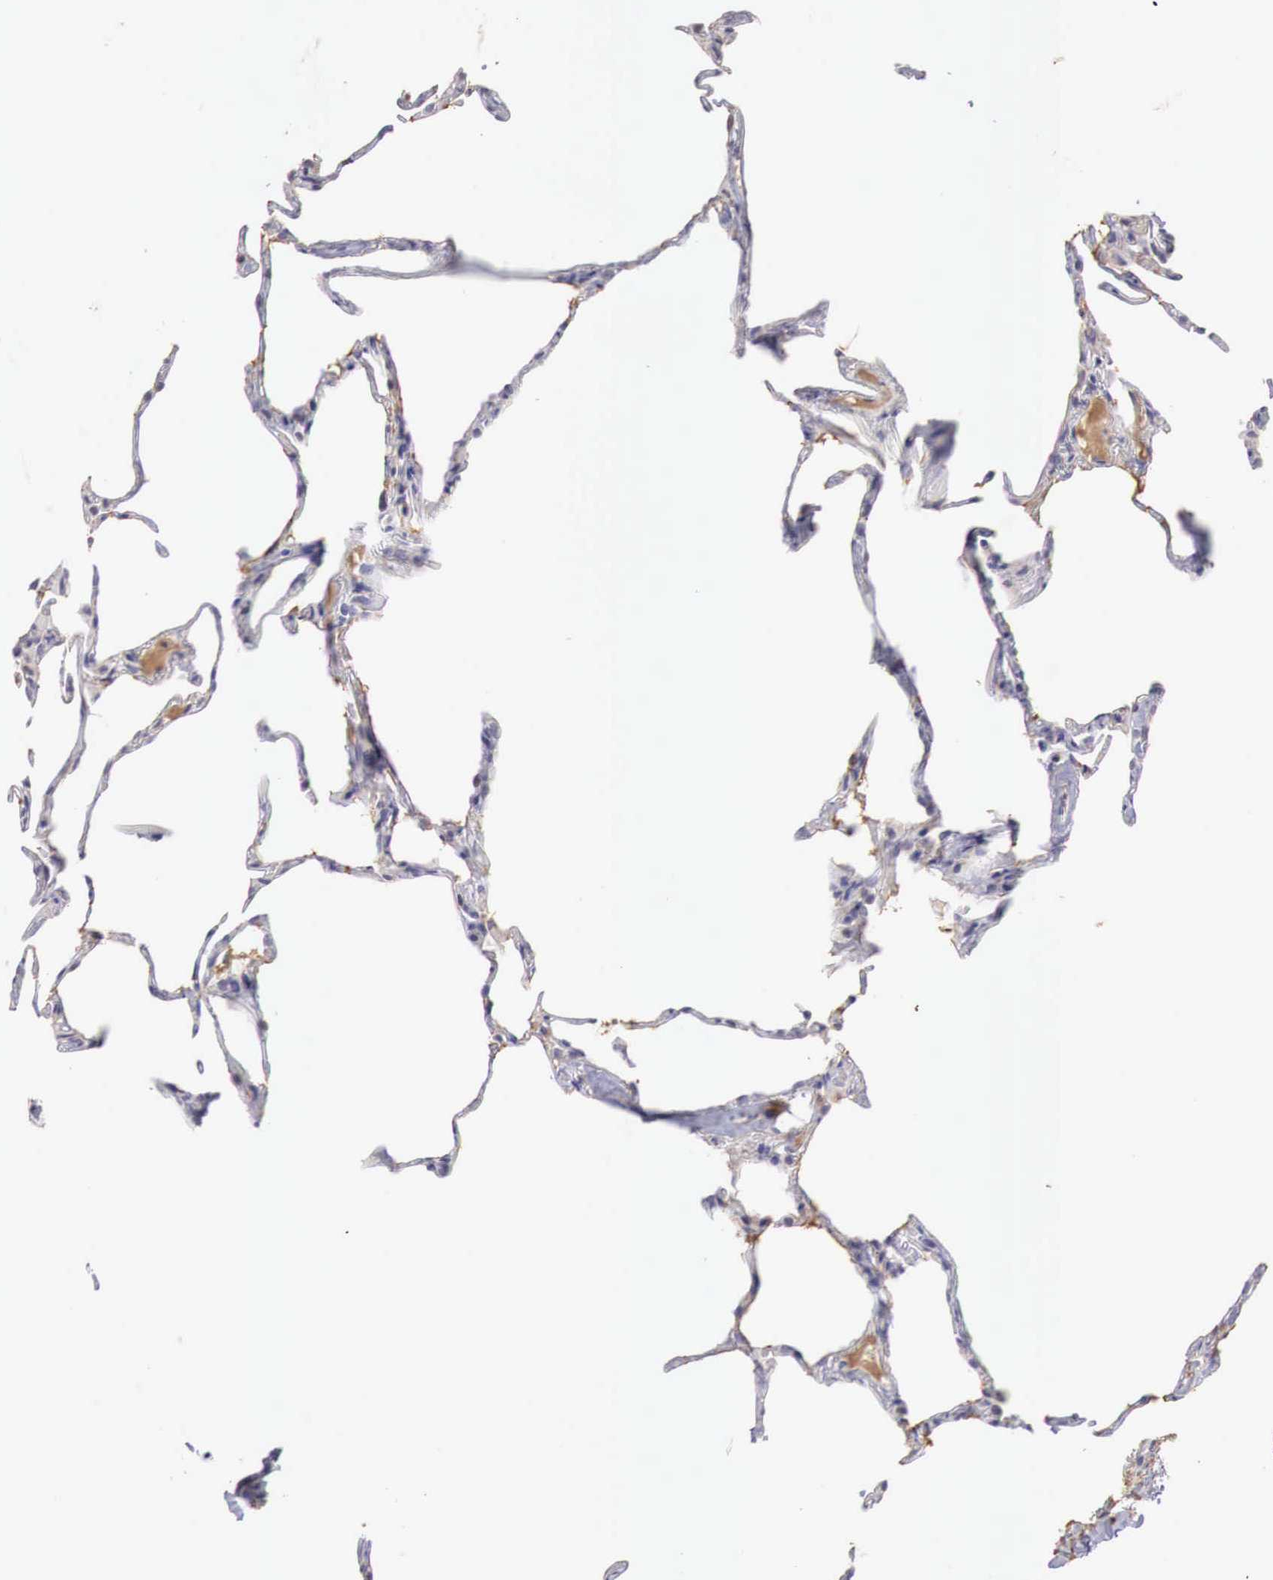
{"staining": {"intensity": "negative", "quantity": "none", "location": "none"}, "tissue": "lung", "cell_type": "Alveolar cells", "image_type": "normal", "snomed": [{"axis": "morphology", "description": "Normal tissue, NOS"}, {"axis": "topography", "description": "Lung"}], "caption": "The micrograph exhibits no staining of alveolar cells in normal lung. (DAB (3,3'-diaminobenzidine) IHC with hematoxylin counter stain).", "gene": "XPNPEP2", "patient": {"sex": "female", "age": 75}}